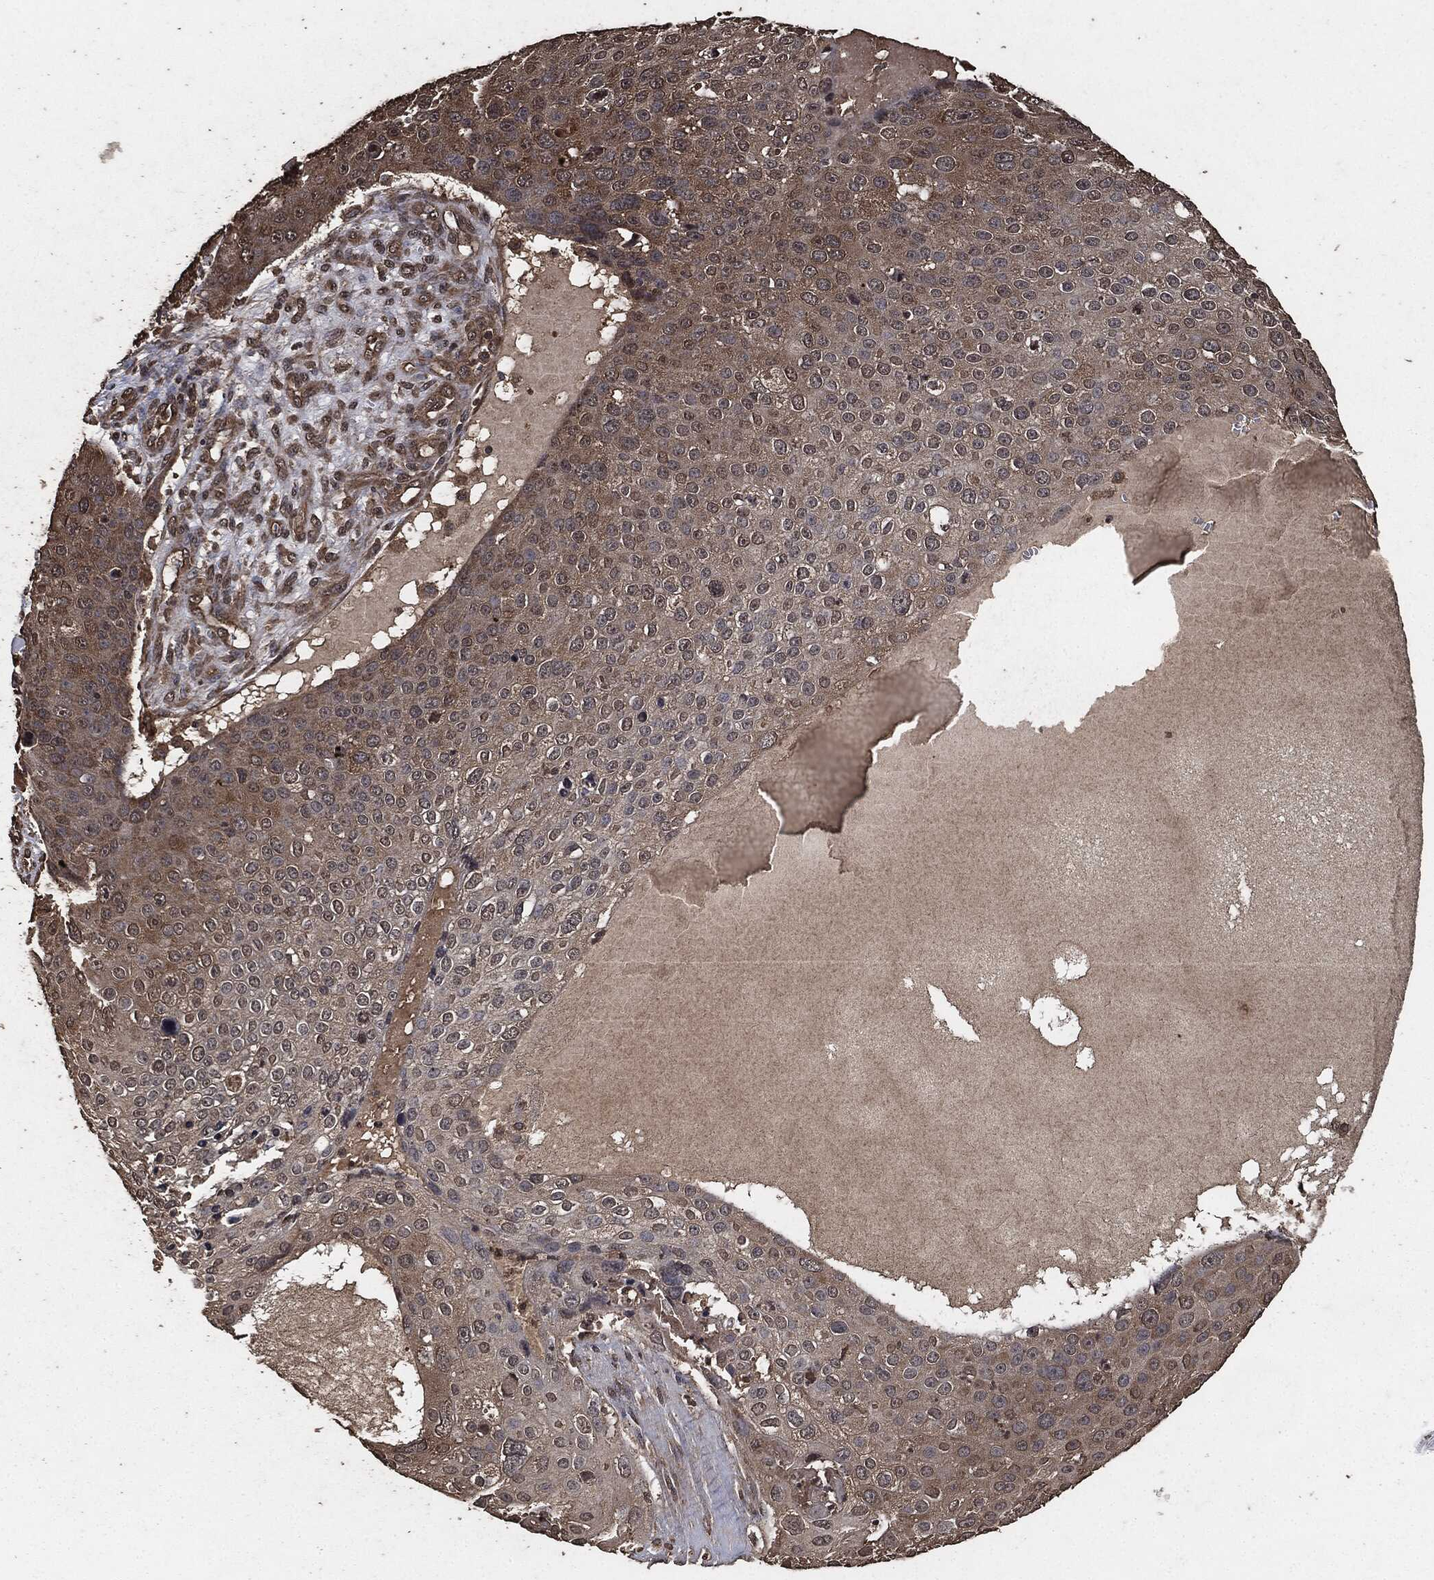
{"staining": {"intensity": "weak", "quantity": ">75%", "location": "cytoplasmic/membranous"}, "tissue": "skin cancer", "cell_type": "Tumor cells", "image_type": "cancer", "snomed": [{"axis": "morphology", "description": "Squamous cell carcinoma, NOS"}, {"axis": "topography", "description": "Skin"}], "caption": "Brown immunohistochemical staining in human skin cancer reveals weak cytoplasmic/membranous expression in about >75% of tumor cells.", "gene": "AKT1S1", "patient": {"sex": "male", "age": 71}}